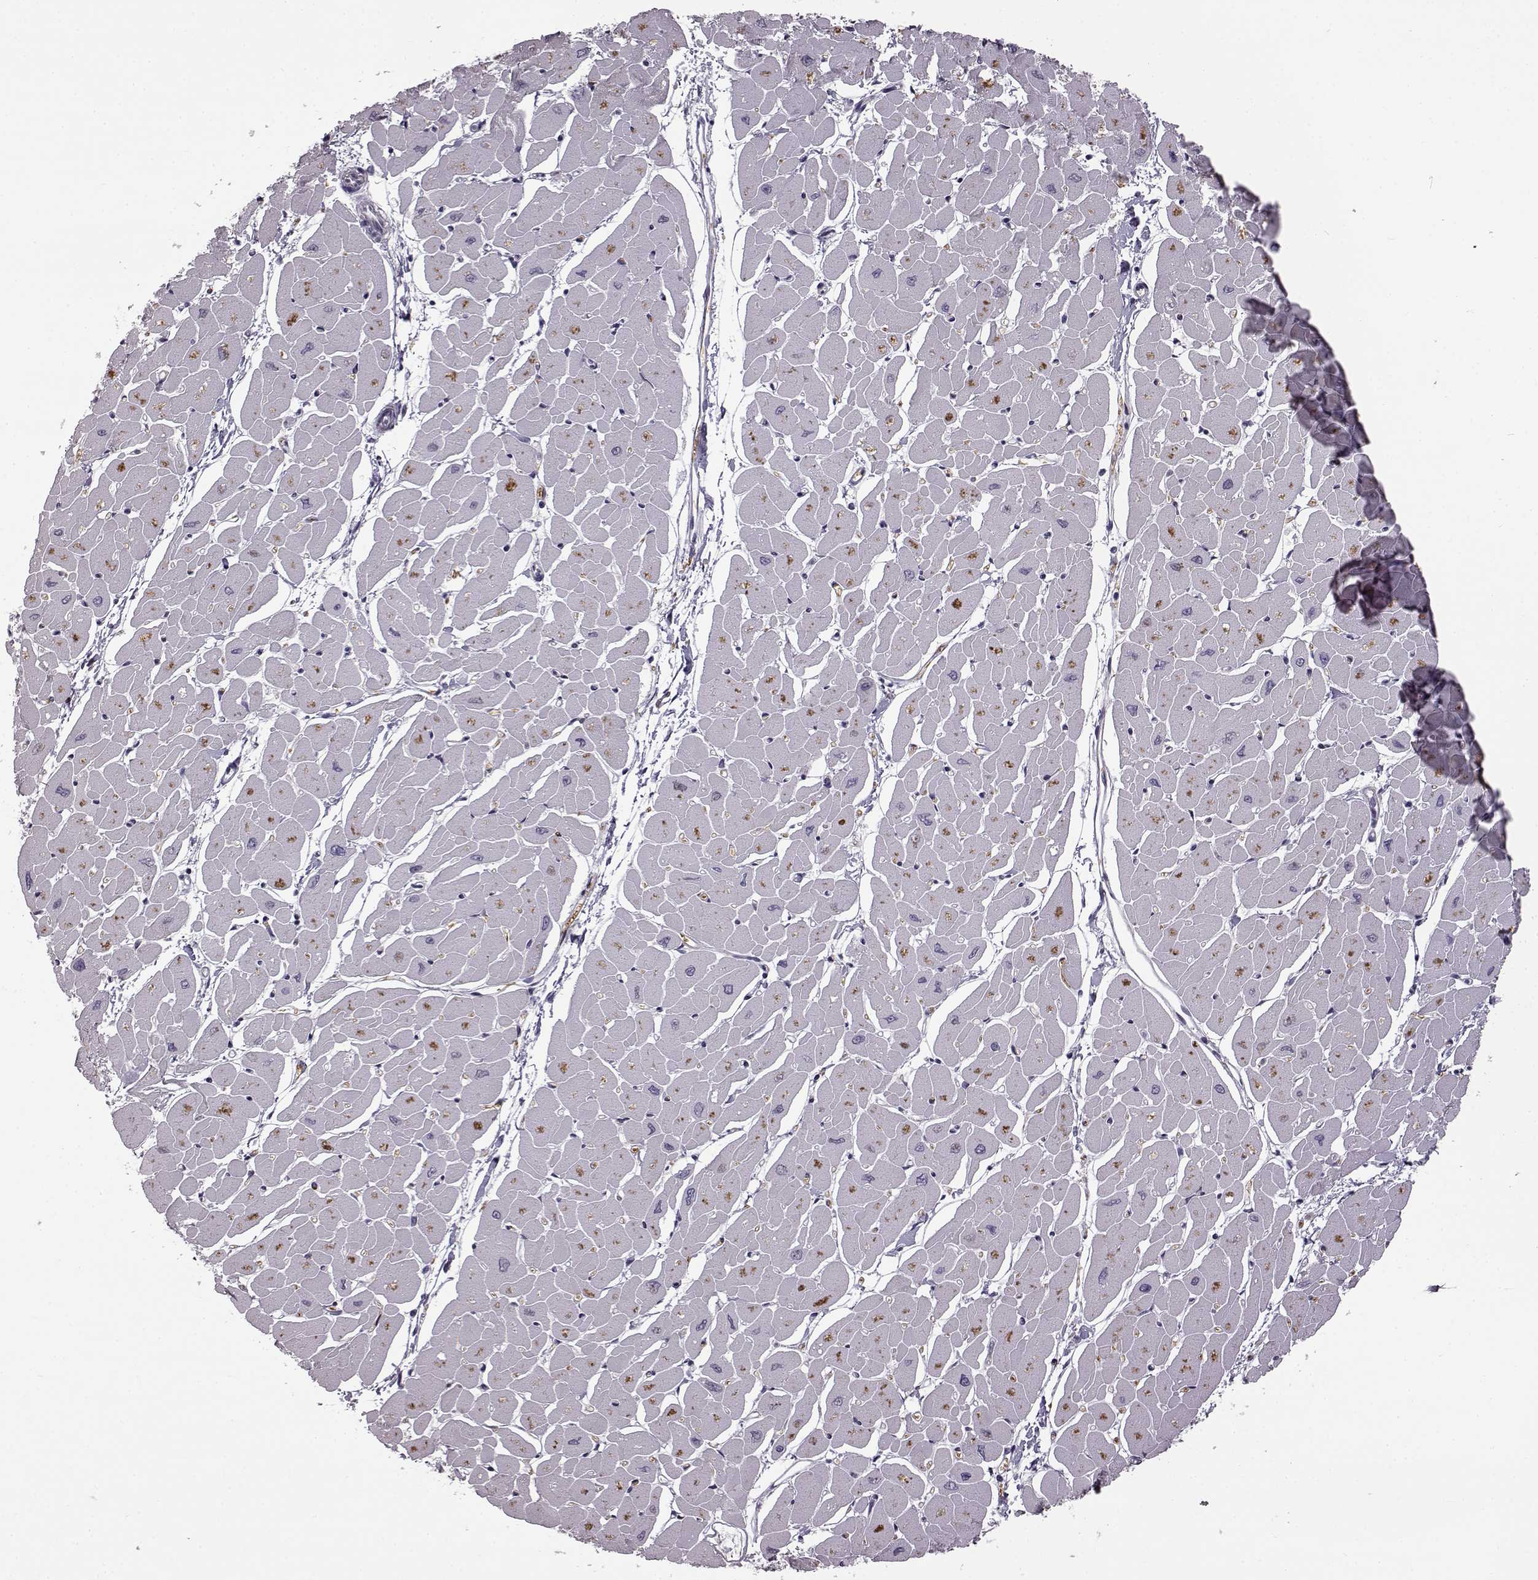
{"staining": {"intensity": "negative", "quantity": "none", "location": "none"}, "tissue": "heart muscle", "cell_type": "Cardiomyocytes", "image_type": "normal", "snomed": [{"axis": "morphology", "description": "Normal tissue, NOS"}, {"axis": "topography", "description": "Heart"}], "caption": "Immunohistochemistry image of normal heart muscle stained for a protein (brown), which reveals no expression in cardiomyocytes.", "gene": "B3GNT6", "patient": {"sex": "male", "age": 57}}